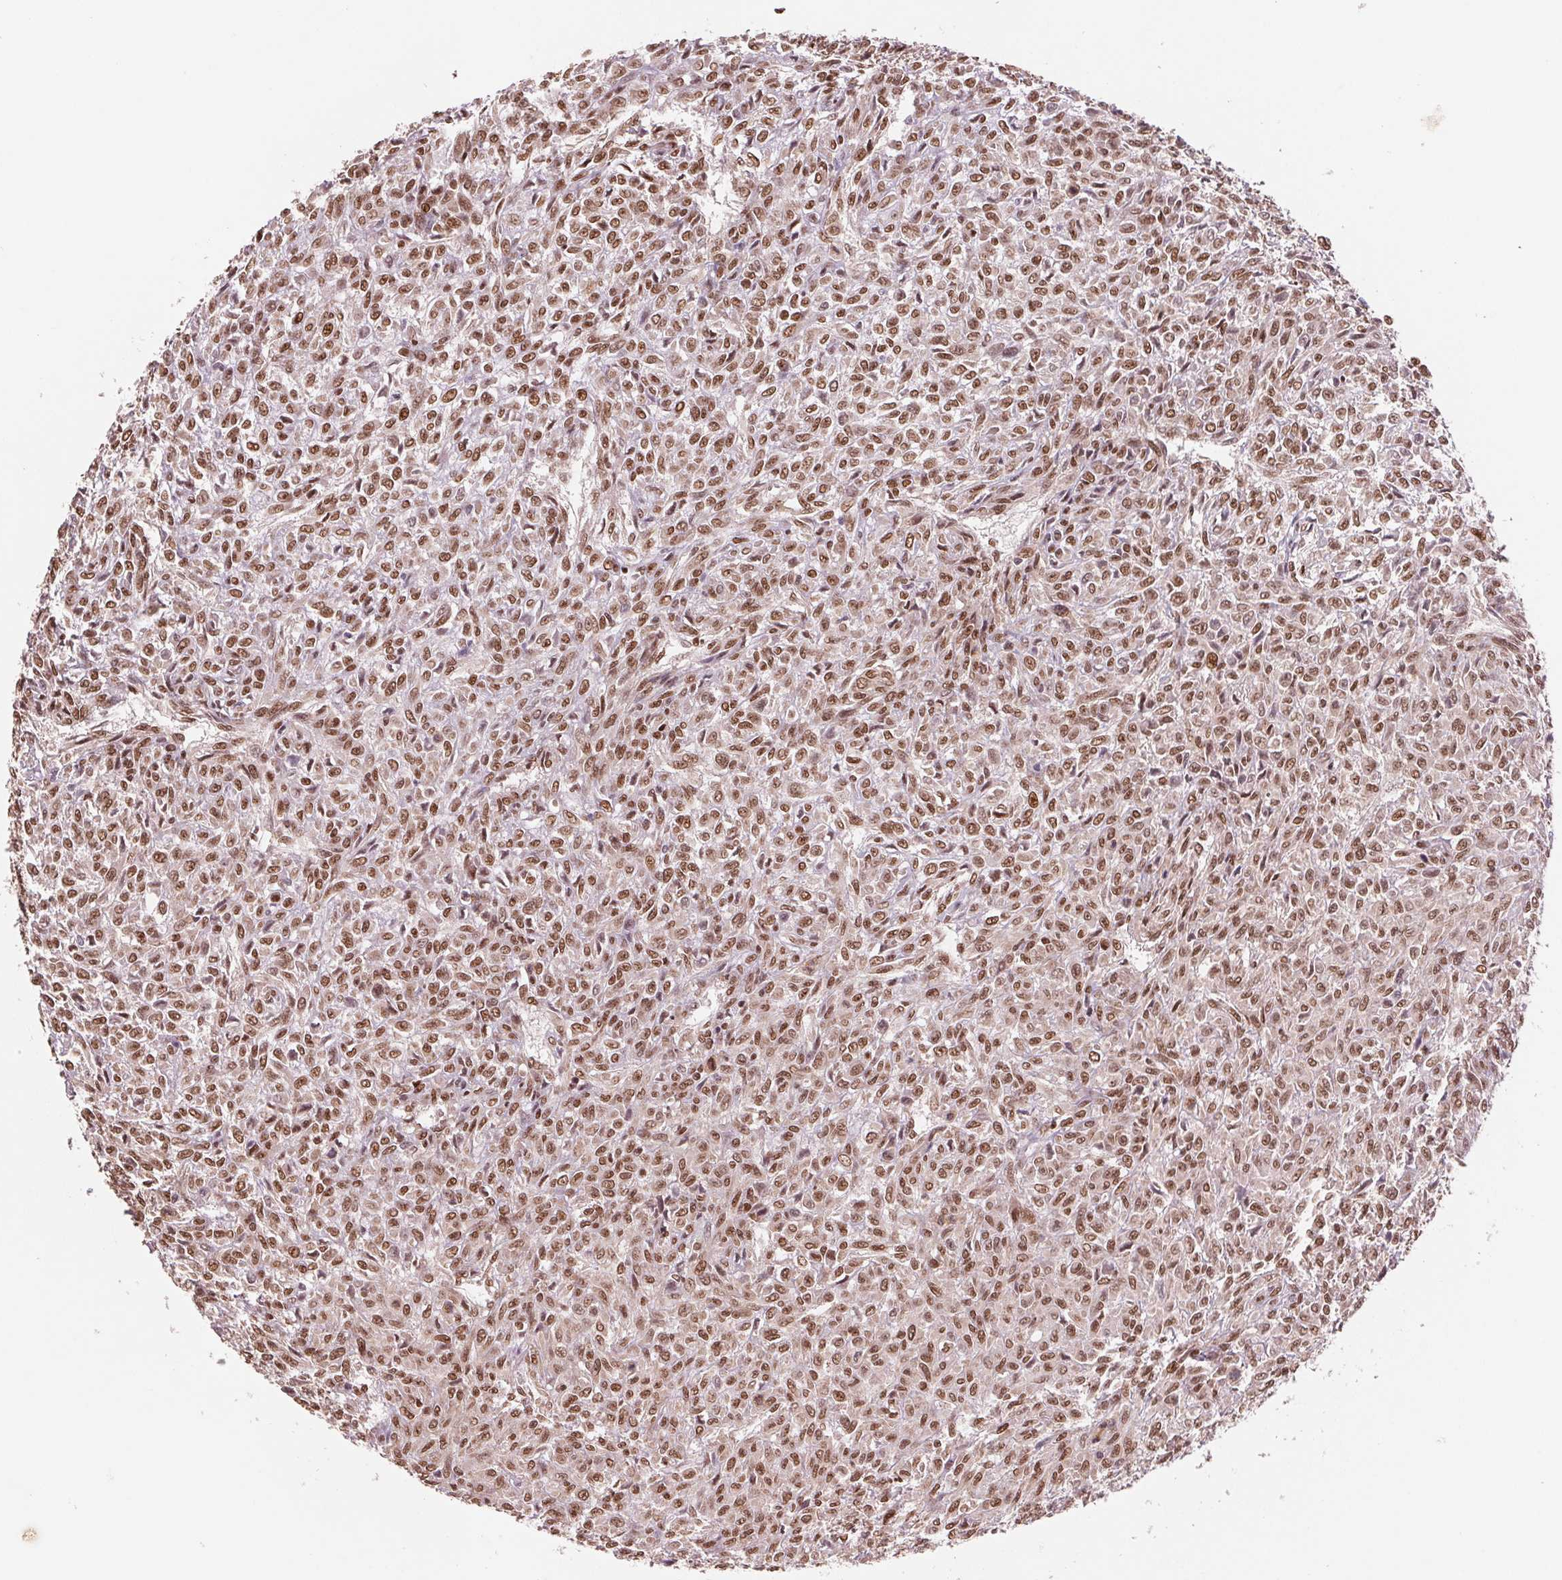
{"staining": {"intensity": "moderate", "quantity": ">75%", "location": "nuclear"}, "tissue": "renal cancer", "cell_type": "Tumor cells", "image_type": "cancer", "snomed": [{"axis": "morphology", "description": "Adenocarcinoma, NOS"}, {"axis": "topography", "description": "Kidney"}], "caption": "Immunohistochemical staining of human renal cancer shows medium levels of moderate nuclear expression in approximately >75% of tumor cells. Nuclei are stained in blue.", "gene": "TTLL9", "patient": {"sex": "male", "age": 58}}